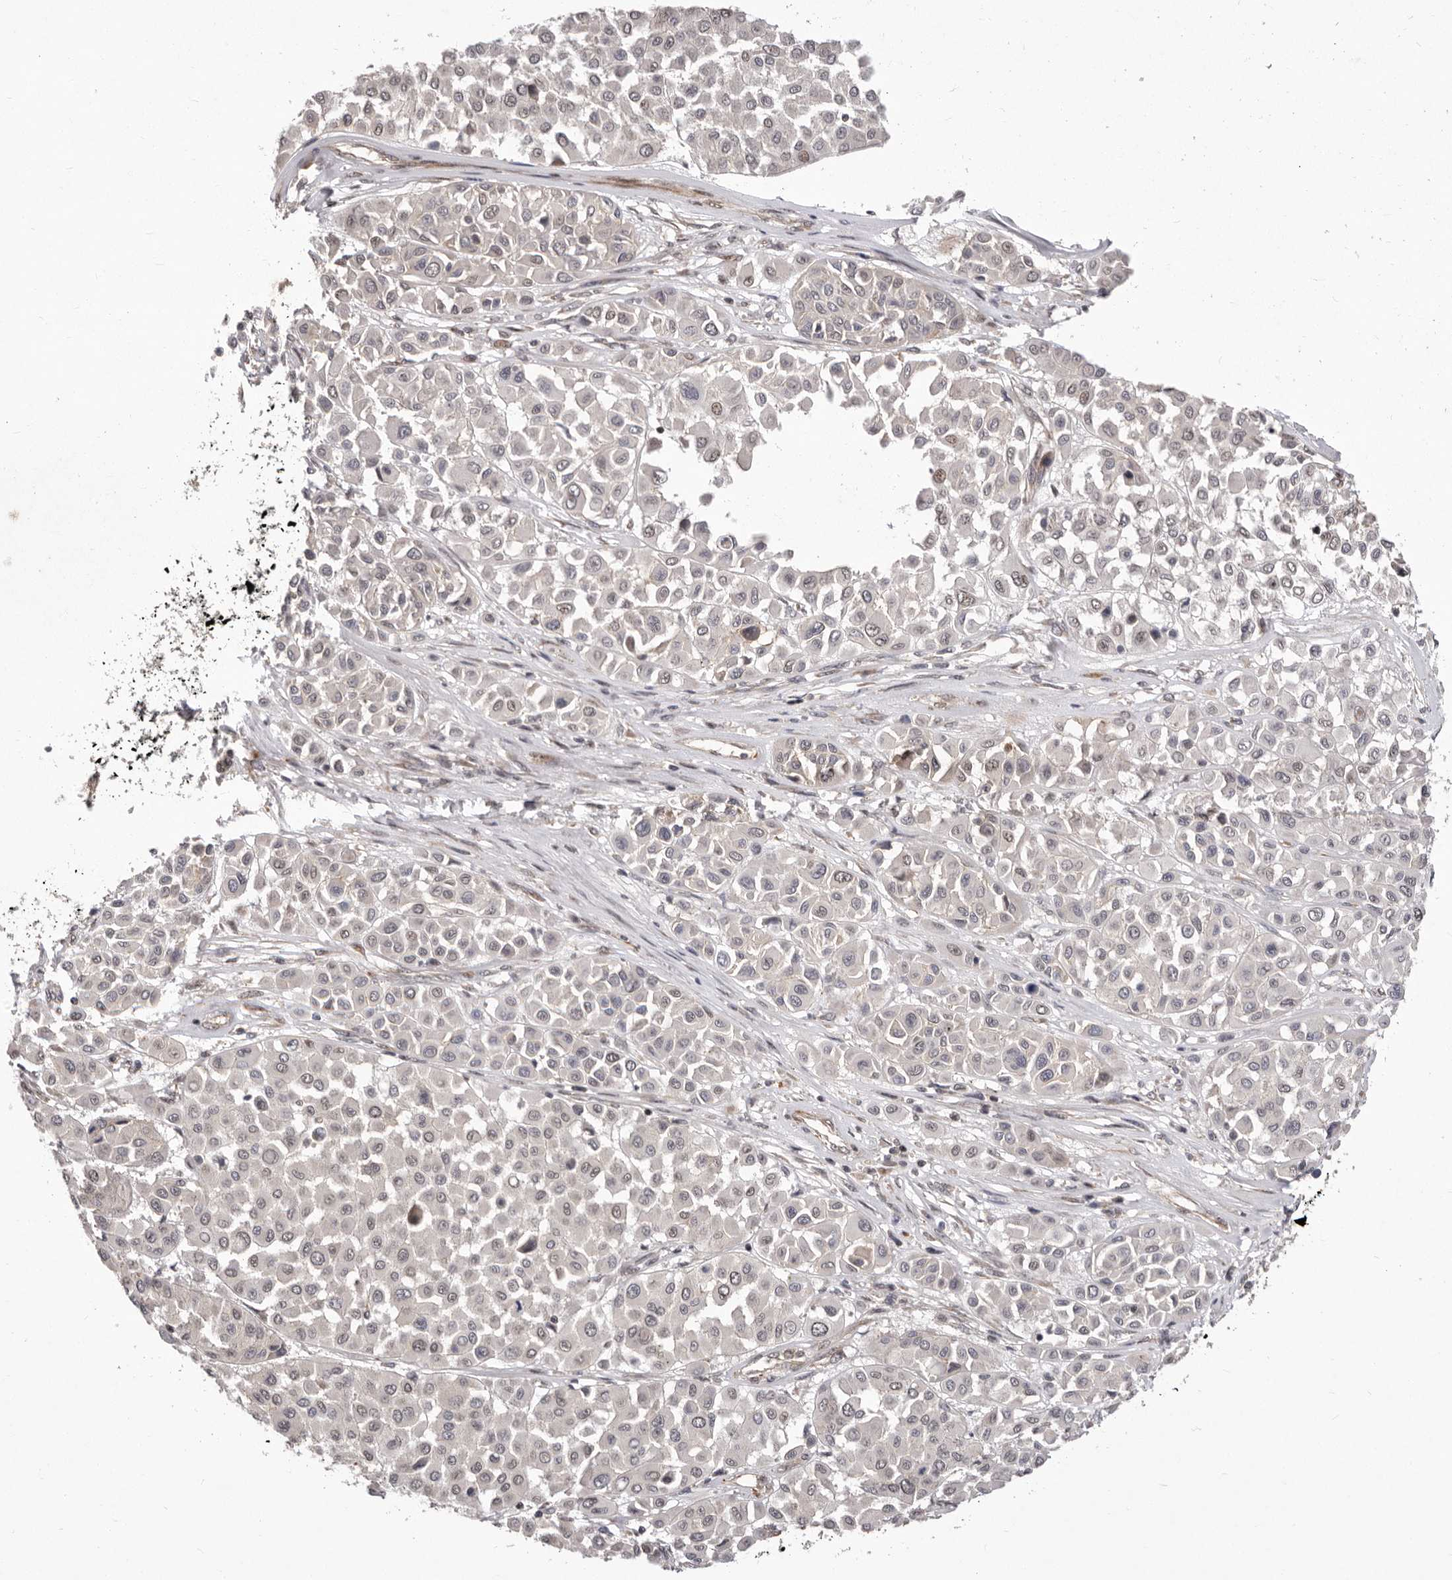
{"staining": {"intensity": "weak", "quantity": "<25%", "location": "nuclear"}, "tissue": "melanoma", "cell_type": "Tumor cells", "image_type": "cancer", "snomed": [{"axis": "morphology", "description": "Malignant melanoma, Metastatic site"}, {"axis": "topography", "description": "Soft tissue"}], "caption": "An IHC micrograph of melanoma is shown. There is no staining in tumor cells of melanoma.", "gene": "GLRX3", "patient": {"sex": "male", "age": 41}}